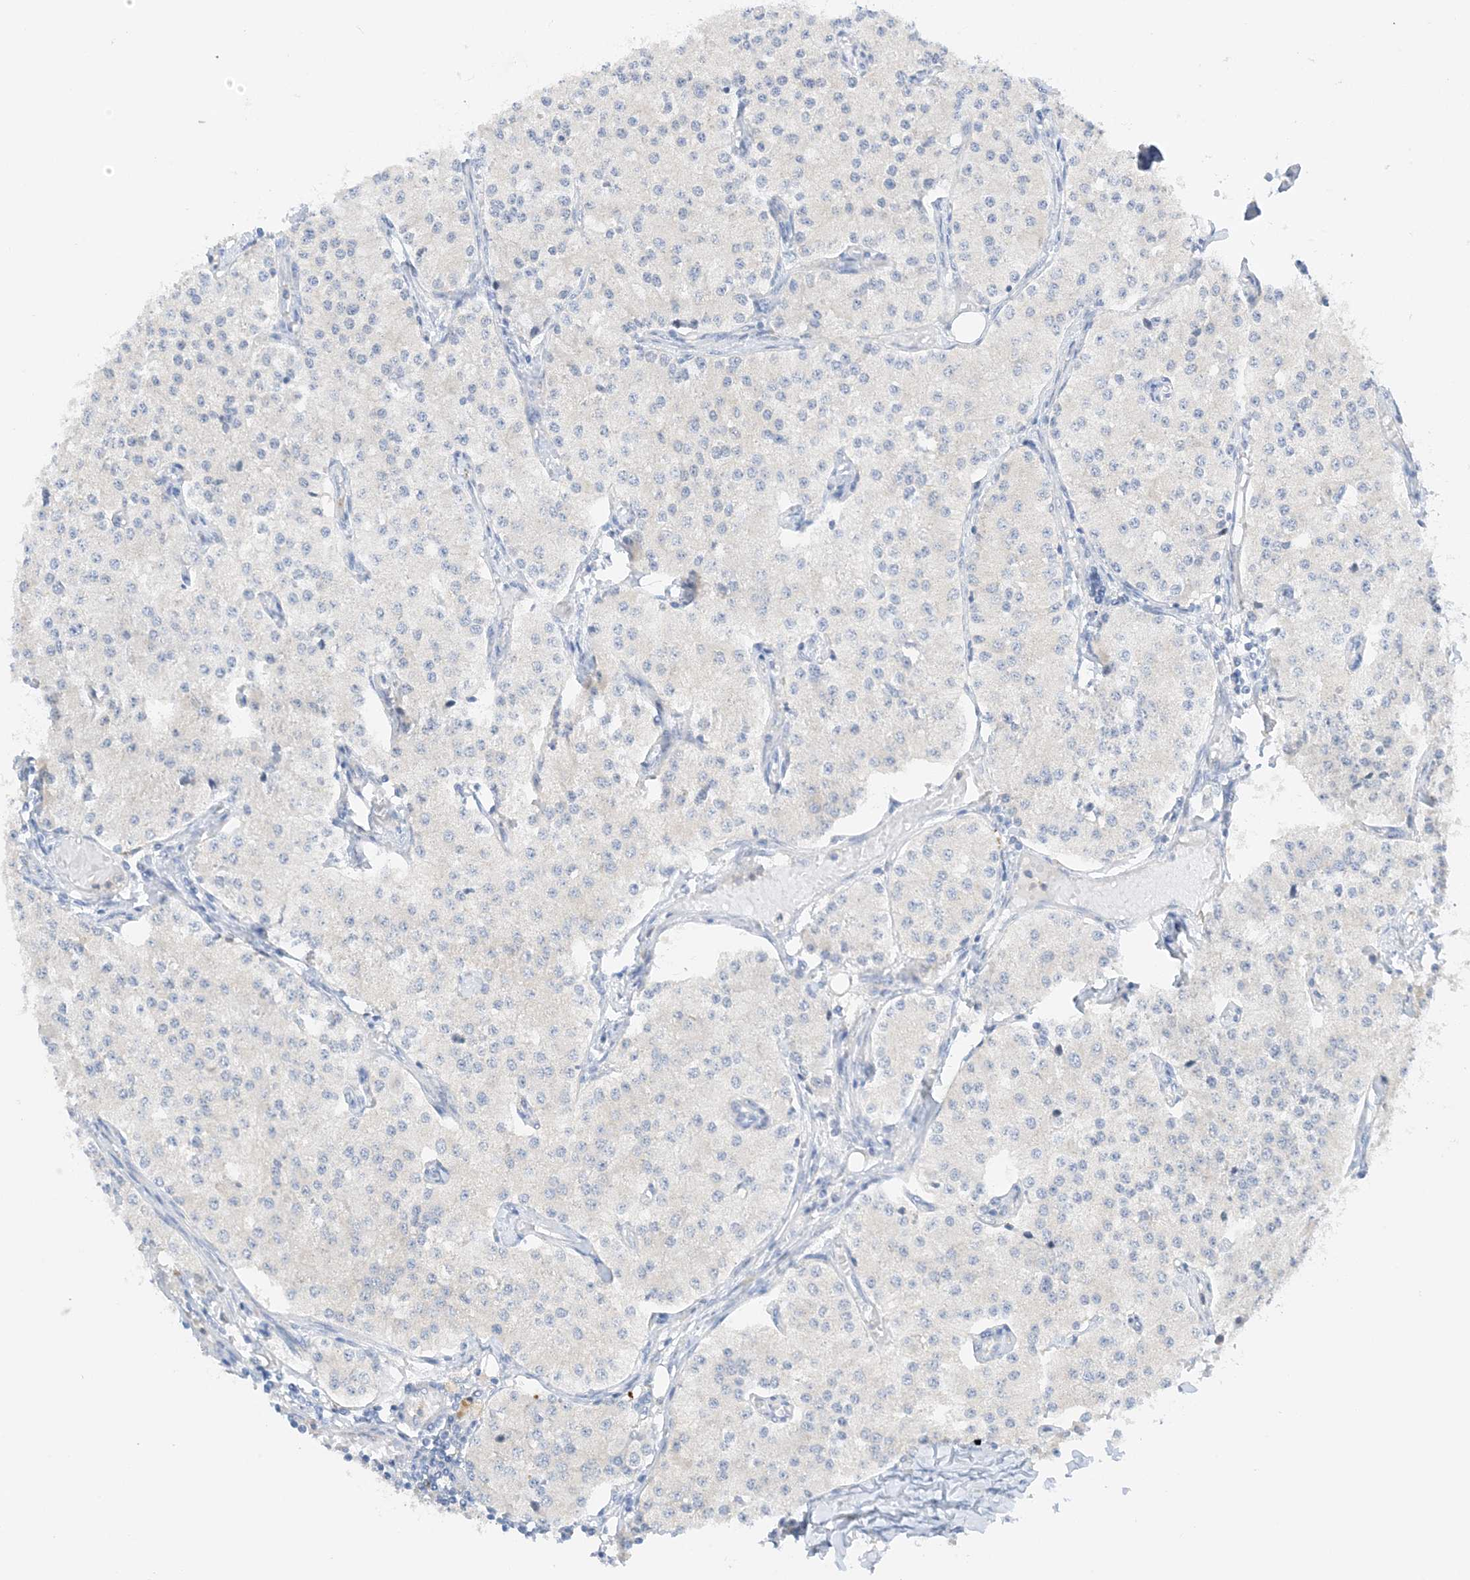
{"staining": {"intensity": "negative", "quantity": "none", "location": "none"}, "tissue": "carcinoid", "cell_type": "Tumor cells", "image_type": "cancer", "snomed": [{"axis": "morphology", "description": "Carcinoid, malignant, NOS"}, {"axis": "topography", "description": "Colon"}], "caption": "Immunohistochemistry (IHC) of human carcinoid demonstrates no positivity in tumor cells. (DAB (3,3'-diaminobenzidine) IHC, high magnification).", "gene": "KIFBP", "patient": {"sex": "female", "age": 52}}